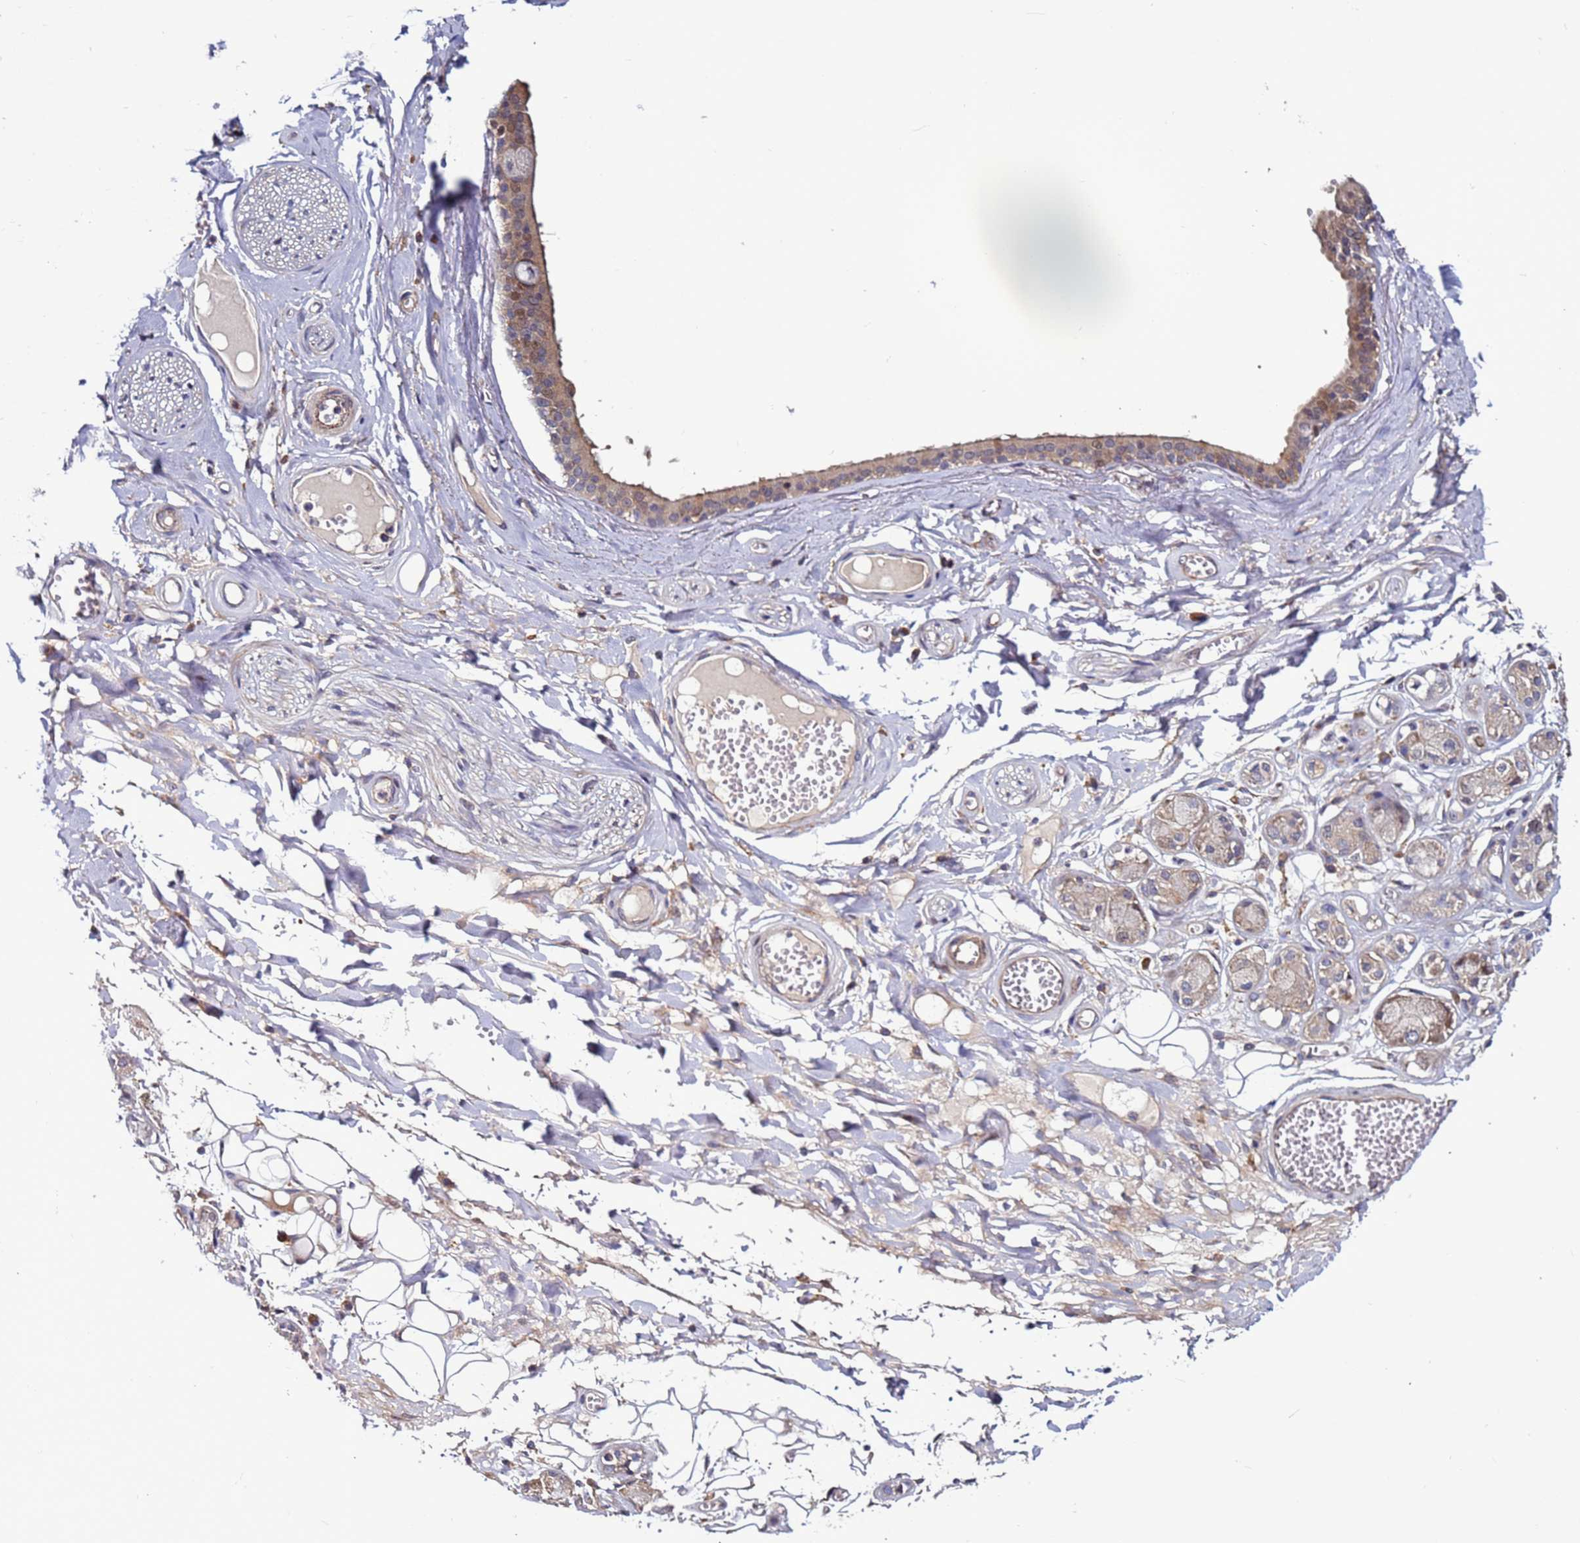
{"staining": {"intensity": "negative", "quantity": "none", "location": "none"}, "tissue": "adipose tissue", "cell_type": "Adipocytes", "image_type": "normal", "snomed": [{"axis": "morphology", "description": "Normal tissue, NOS"}, {"axis": "morphology", "description": "Inflammation, NOS"}, {"axis": "topography", "description": "Salivary gland"}, {"axis": "topography", "description": "Peripheral nerve tissue"}], "caption": "High power microscopy histopathology image of an immunohistochemistry micrograph of normal adipose tissue, revealing no significant expression in adipocytes.", "gene": "GAREM1", "patient": {"sex": "female", "age": 75}}